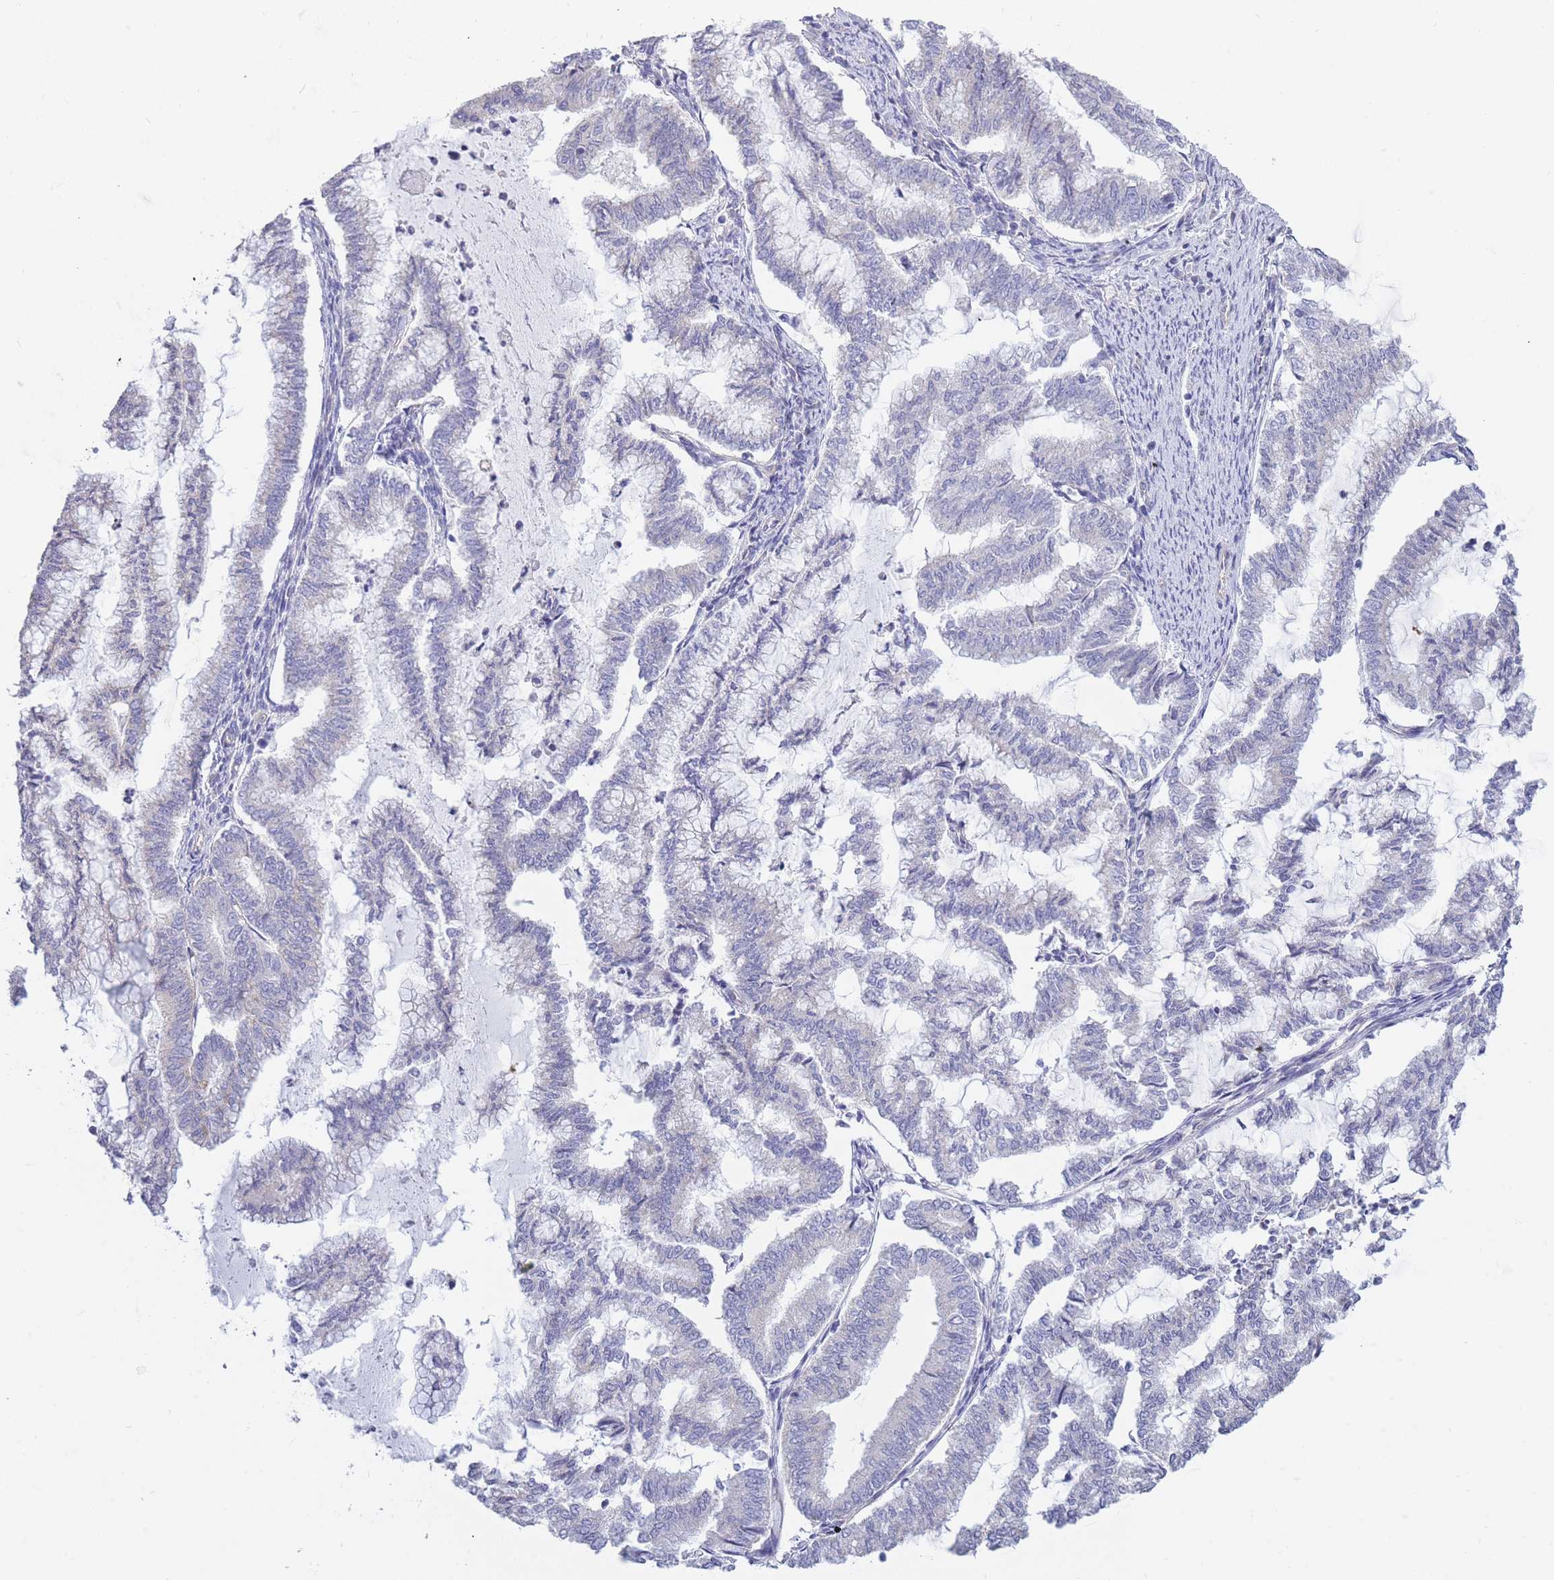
{"staining": {"intensity": "negative", "quantity": "none", "location": "none"}, "tissue": "endometrial cancer", "cell_type": "Tumor cells", "image_type": "cancer", "snomed": [{"axis": "morphology", "description": "Adenocarcinoma, NOS"}, {"axis": "topography", "description": "Endometrium"}], "caption": "Endometrial cancer was stained to show a protein in brown. There is no significant positivity in tumor cells.", "gene": "C19orf25", "patient": {"sex": "female", "age": 79}}